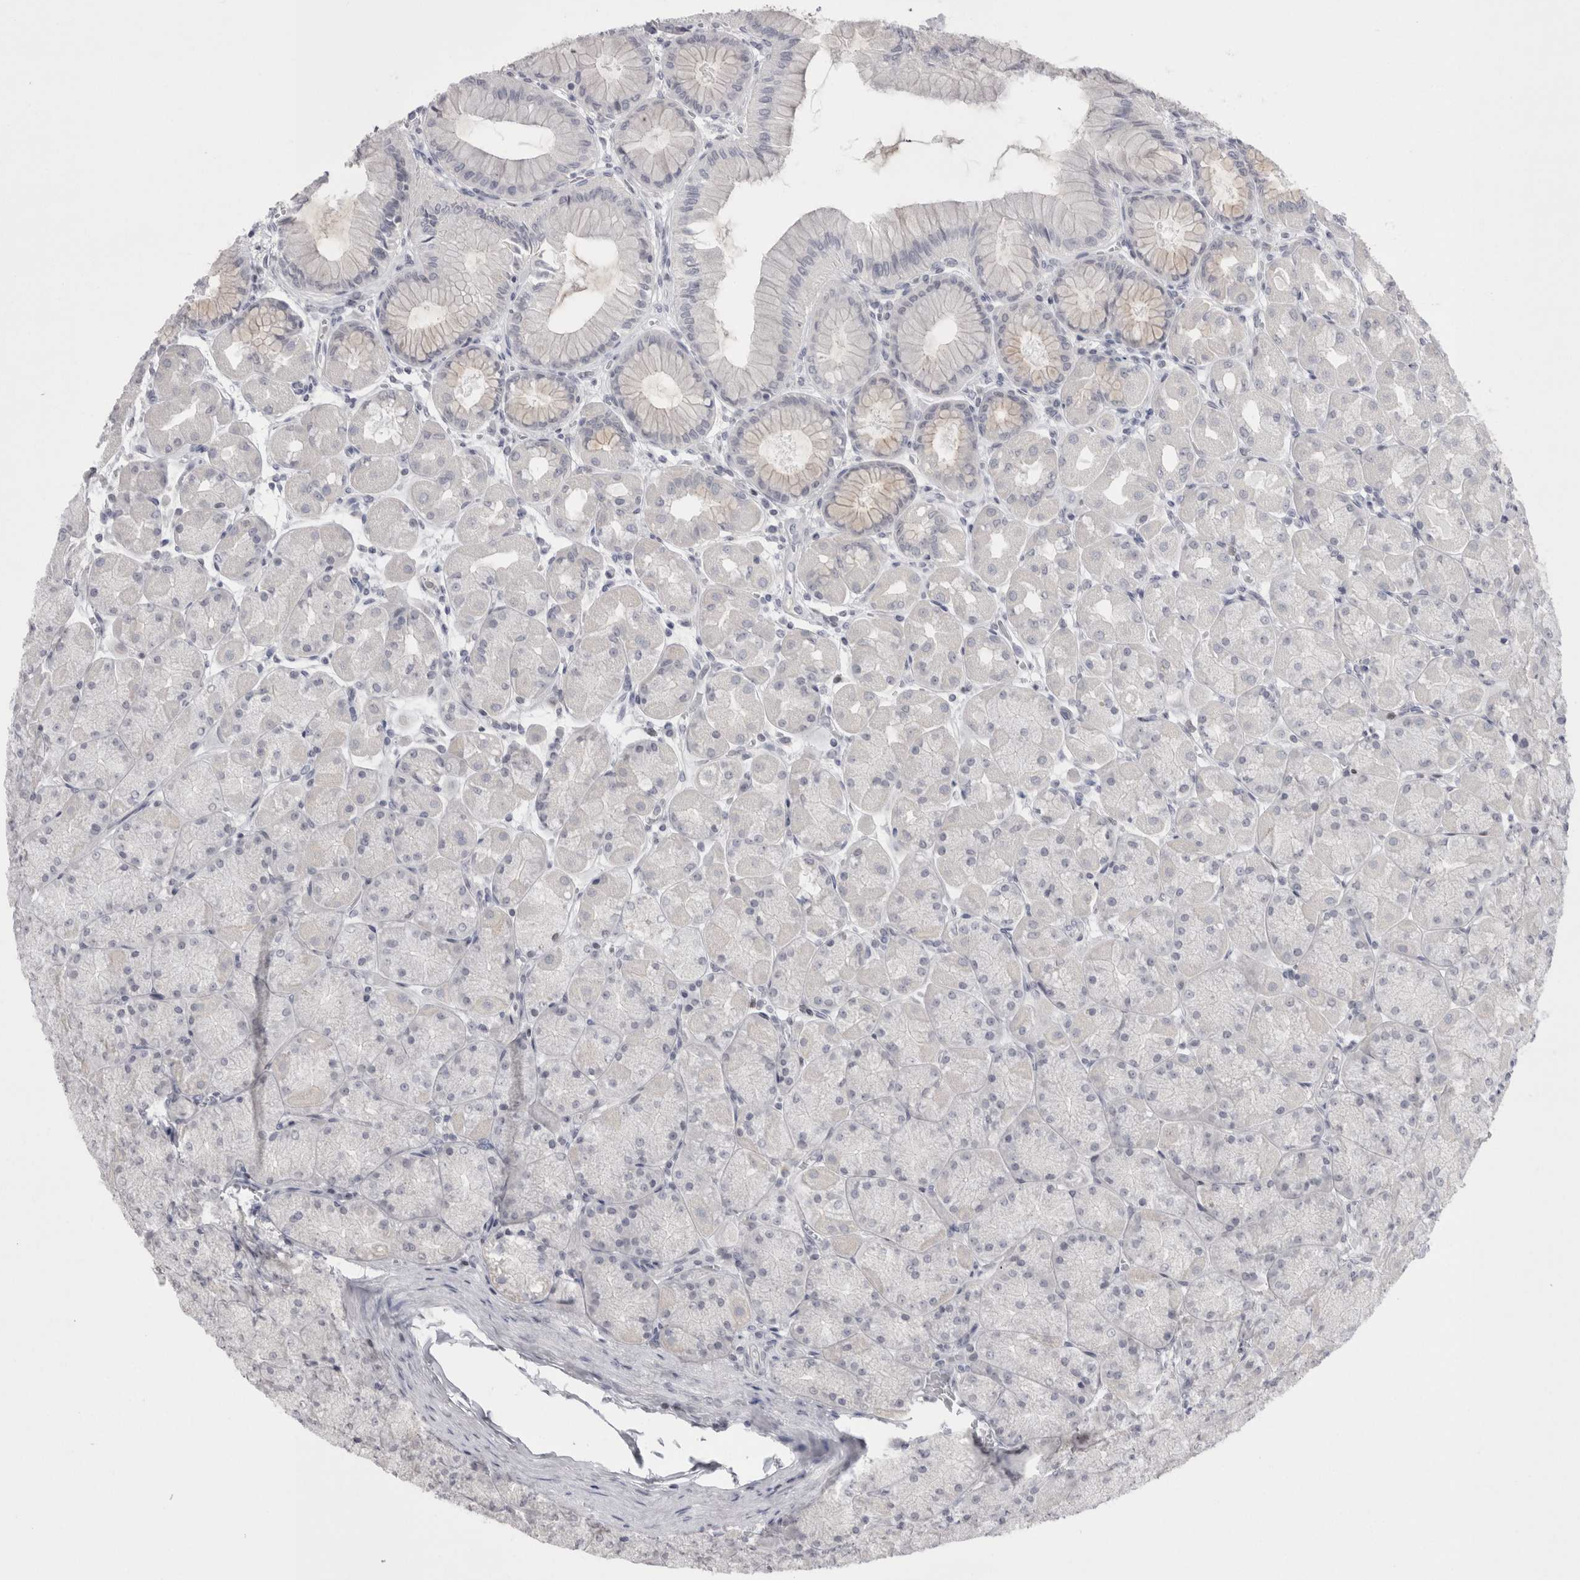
{"staining": {"intensity": "weak", "quantity": "<25%", "location": "cytoplasmic/membranous"}, "tissue": "stomach", "cell_type": "Glandular cells", "image_type": "normal", "snomed": [{"axis": "morphology", "description": "Normal tissue, NOS"}, {"axis": "topography", "description": "Stomach, upper"}], "caption": "A high-resolution histopathology image shows IHC staining of unremarkable stomach, which shows no significant positivity in glandular cells.", "gene": "FNDC8", "patient": {"sex": "female", "age": 56}}